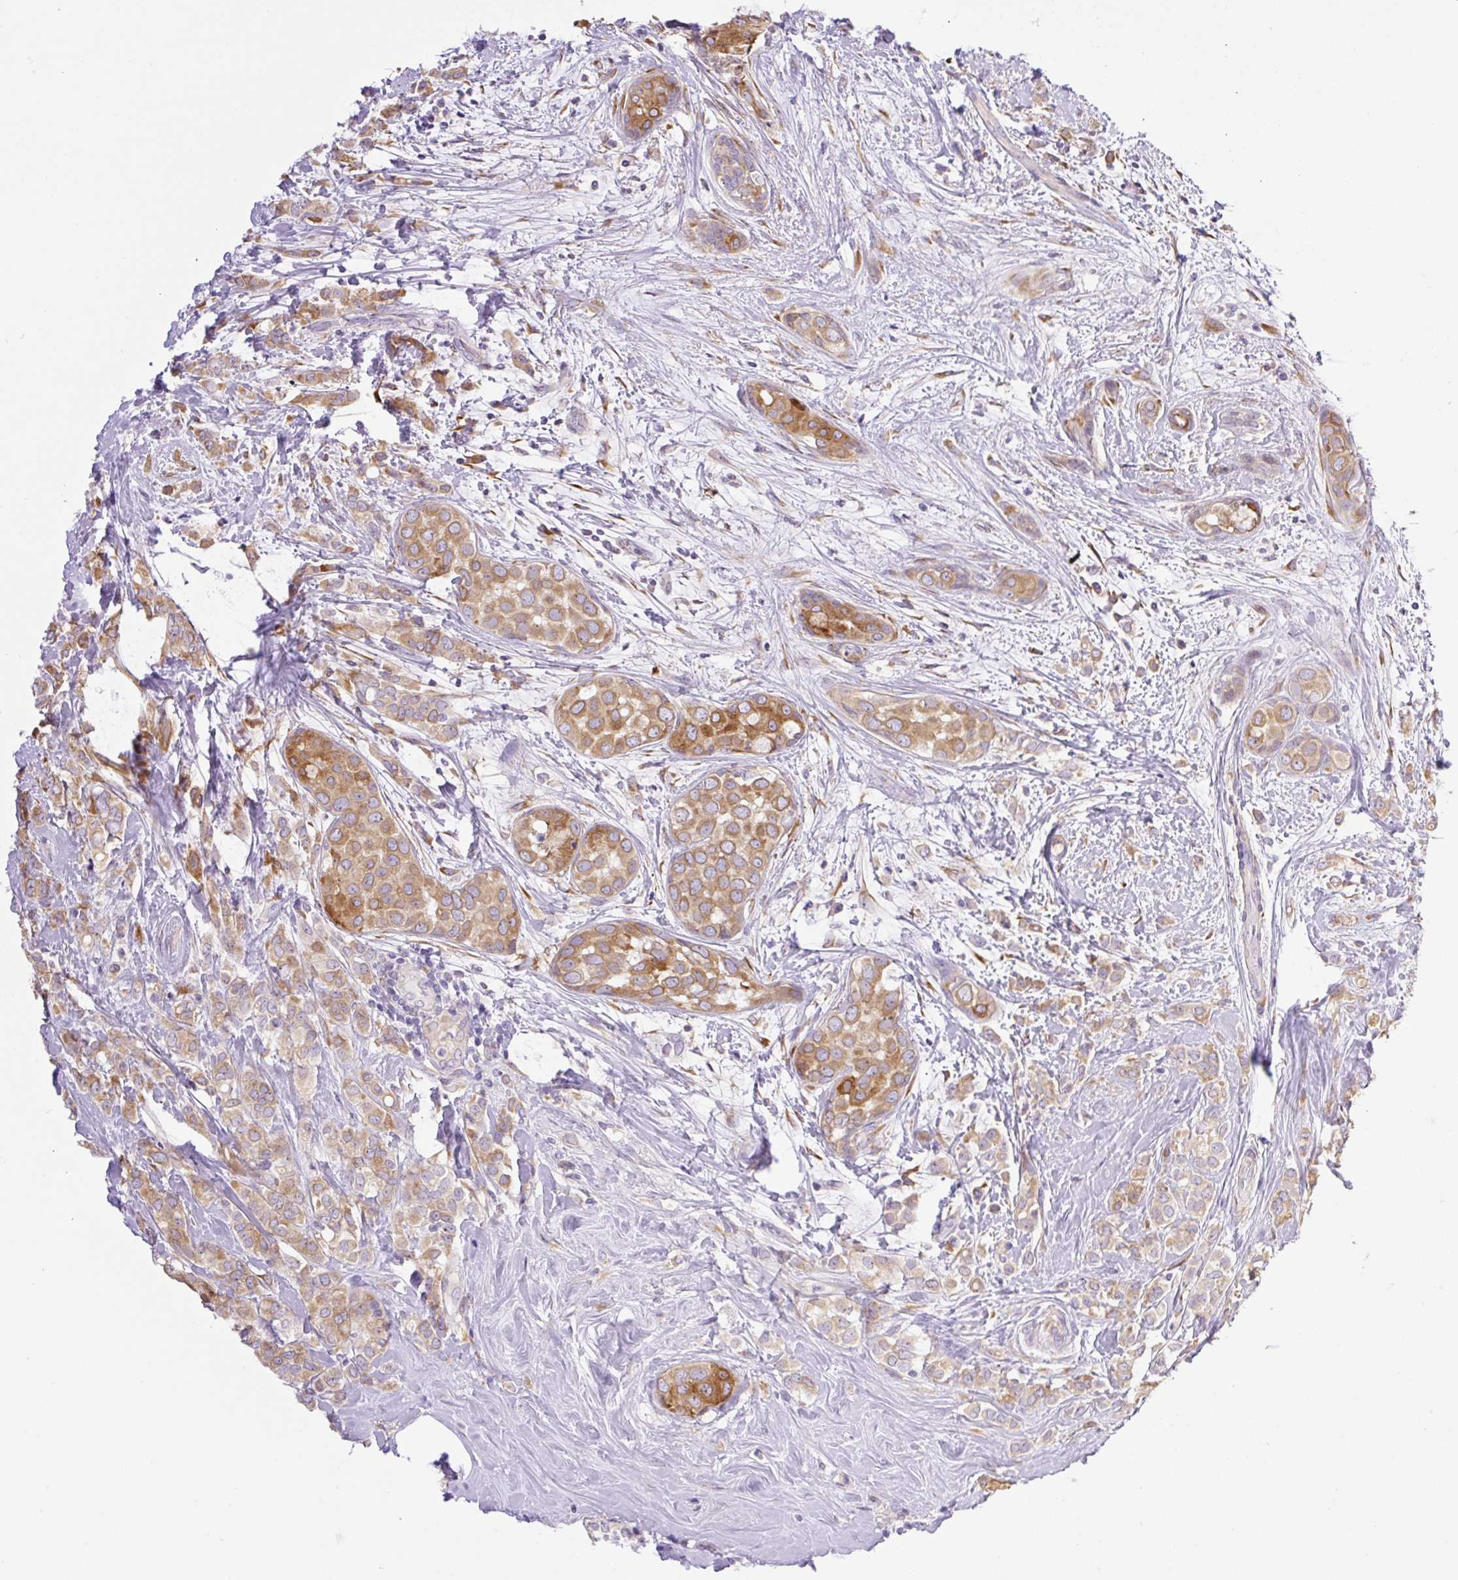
{"staining": {"intensity": "moderate", "quantity": ">75%", "location": "cytoplasmic/membranous"}, "tissue": "breast cancer", "cell_type": "Tumor cells", "image_type": "cancer", "snomed": [{"axis": "morphology", "description": "Lobular carcinoma"}, {"axis": "topography", "description": "Breast"}], "caption": "A histopathology image showing moderate cytoplasmic/membranous expression in about >75% of tumor cells in breast lobular carcinoma, as visualized by brown immunohistochemical staining.", "gene": "POFUT1", "patient": {"sex": "female", "age": 68}}